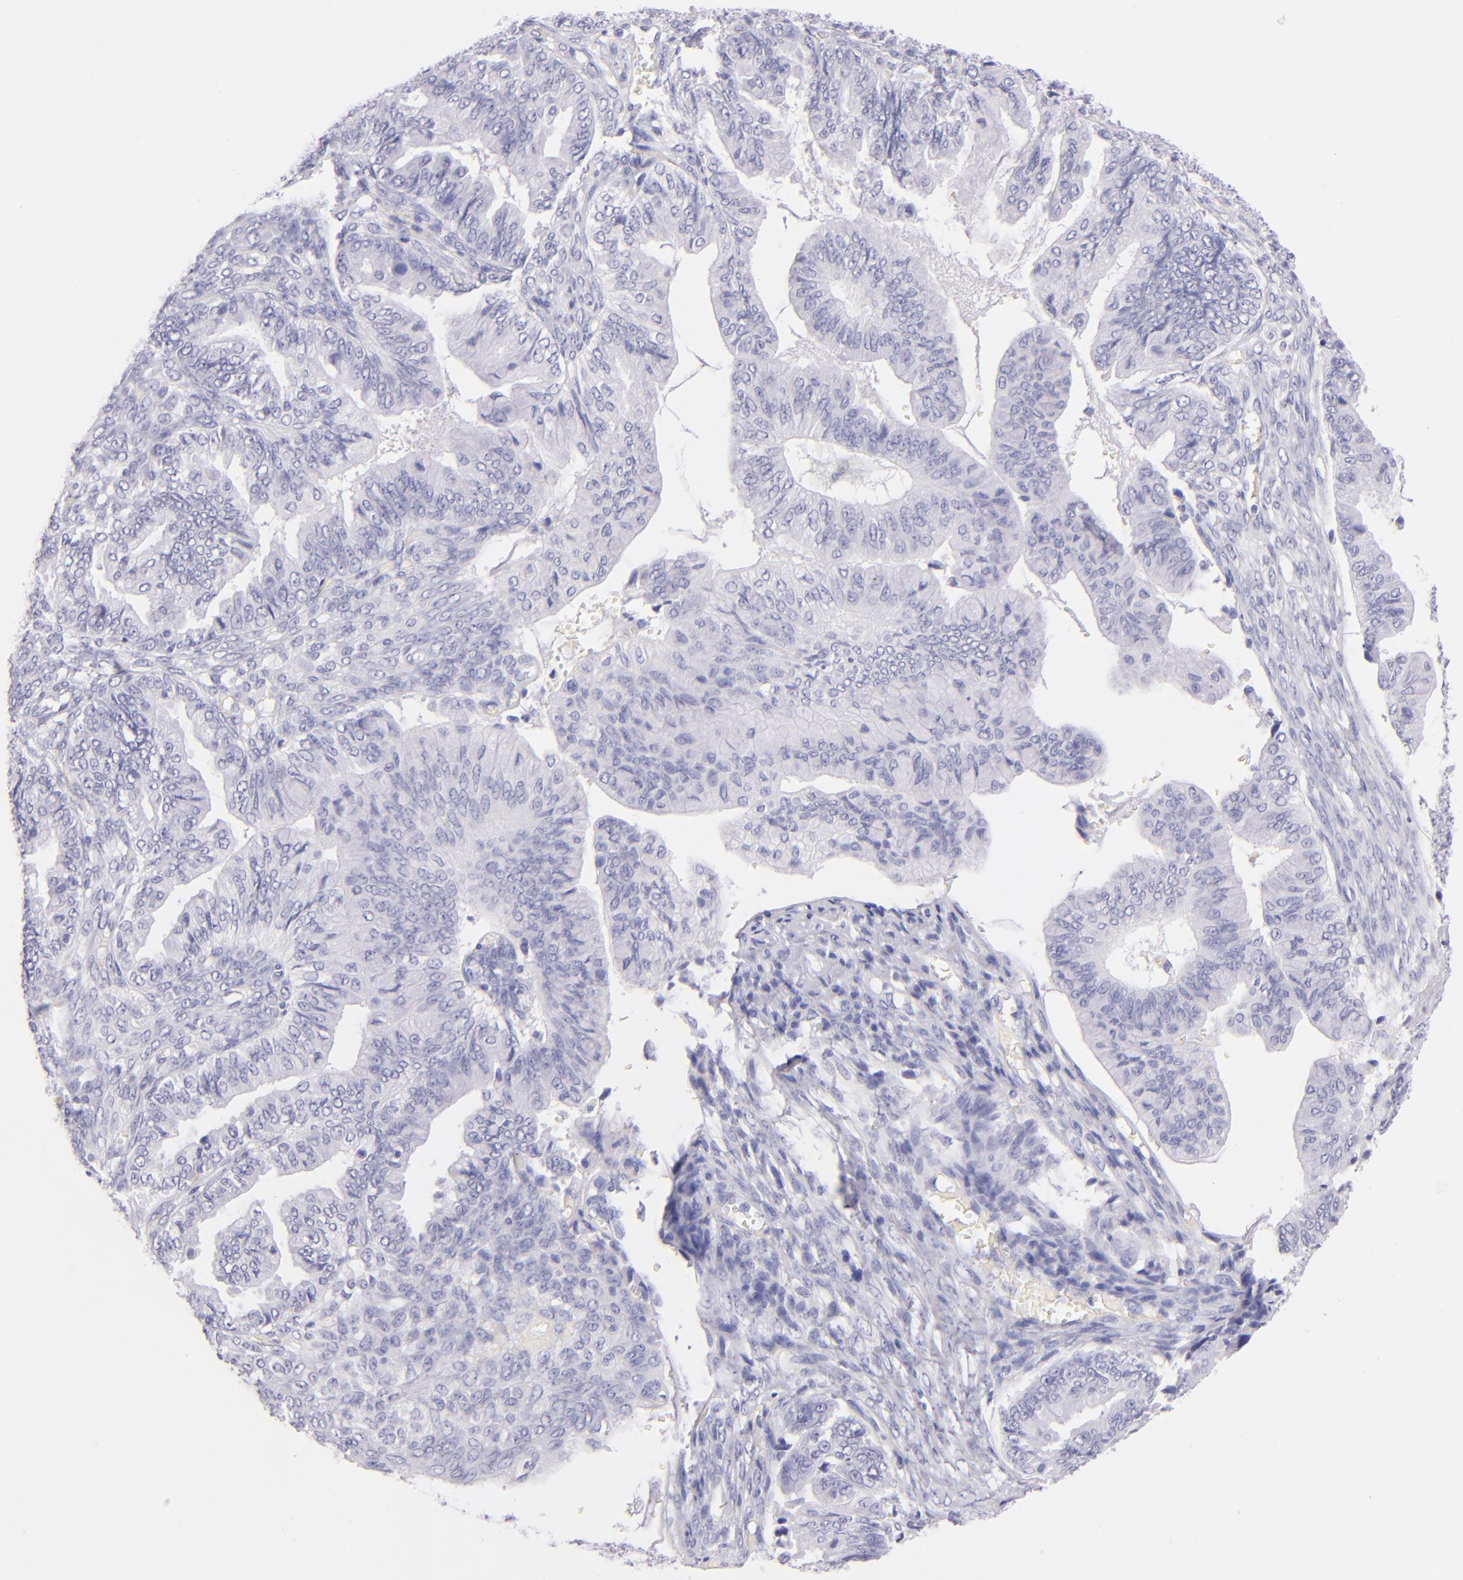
{"staining": {"intensity": "negative", "quantity": "none", "location": "none"}, "tissue": "ovarian cancer", "cell_type": "Tumor cells", "image_type": "cancer", "snomed": [{"axis": "morphology", "description": "Cystadenocarcinoma, mucinous, NOS"}, {"axis": "topography", "description": "Ovary"}], "caption": "Photomicrograph shows no protein expression in tumor cells of mucinous cystadenocarcinoma (ovarian) tissue.", "gene": "SDC1", "patient": {"sex": "female", "age": 36}}